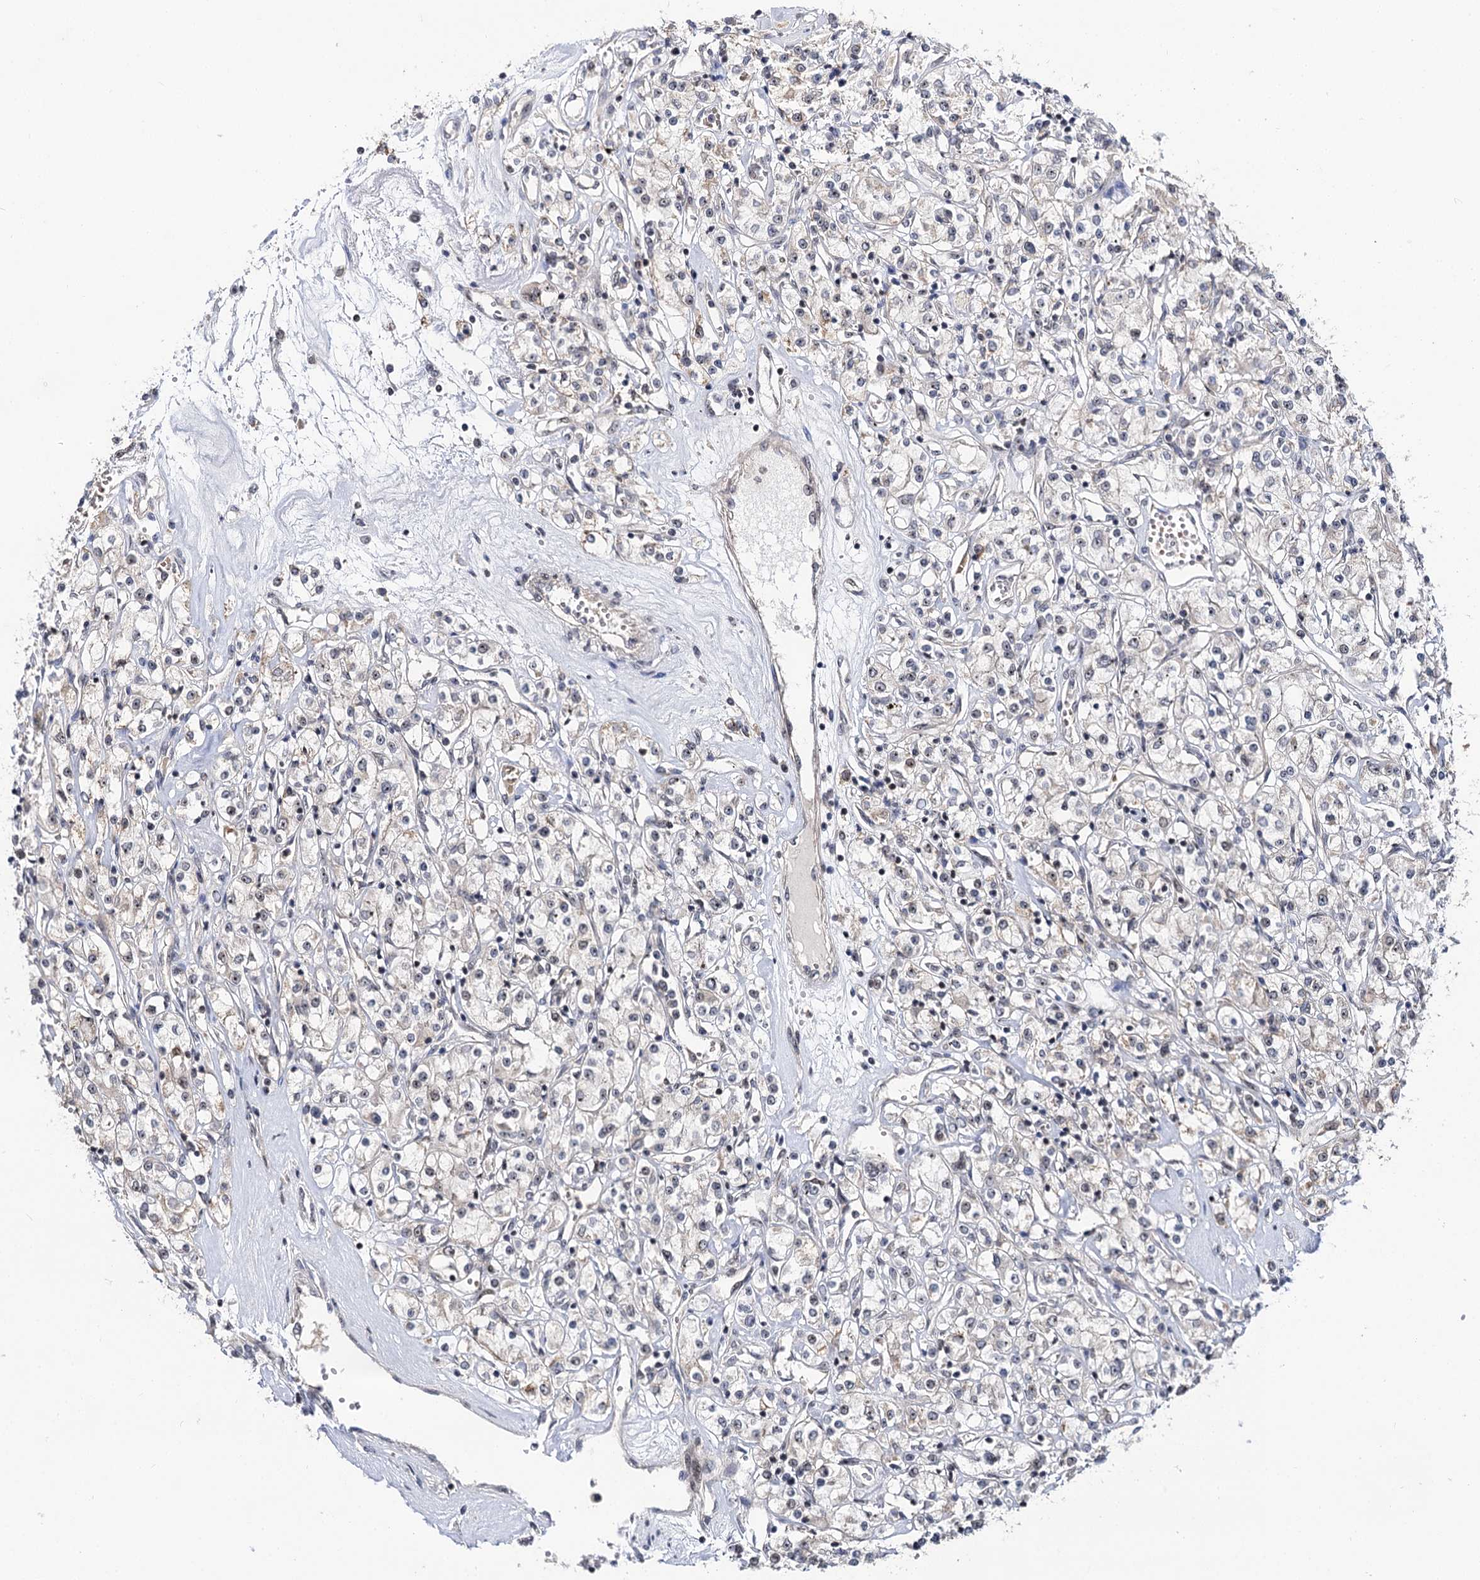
{"staining": {"intensity": "weak", "quantity": "25%-75%", "location": "nuclear"}, "tissue": "renal cancer", "cell_type": "Tumor cells", "image_type": "cancer", "snomed": [{"axis": "morphology", "description": "Adenocarcinoma, NOS"}, {"axis": "topography", "description": "Kidney"}], "caption": "A high-resolution micrograph shows immunohistochemistry (IHC) staining of adenocarcinoma (renal), which reveals weak nuclear staining in approximately 25%-75% of tumor cells.", "gene": "SUPT20H", "patient": {"sex": "female", "age": 59}}